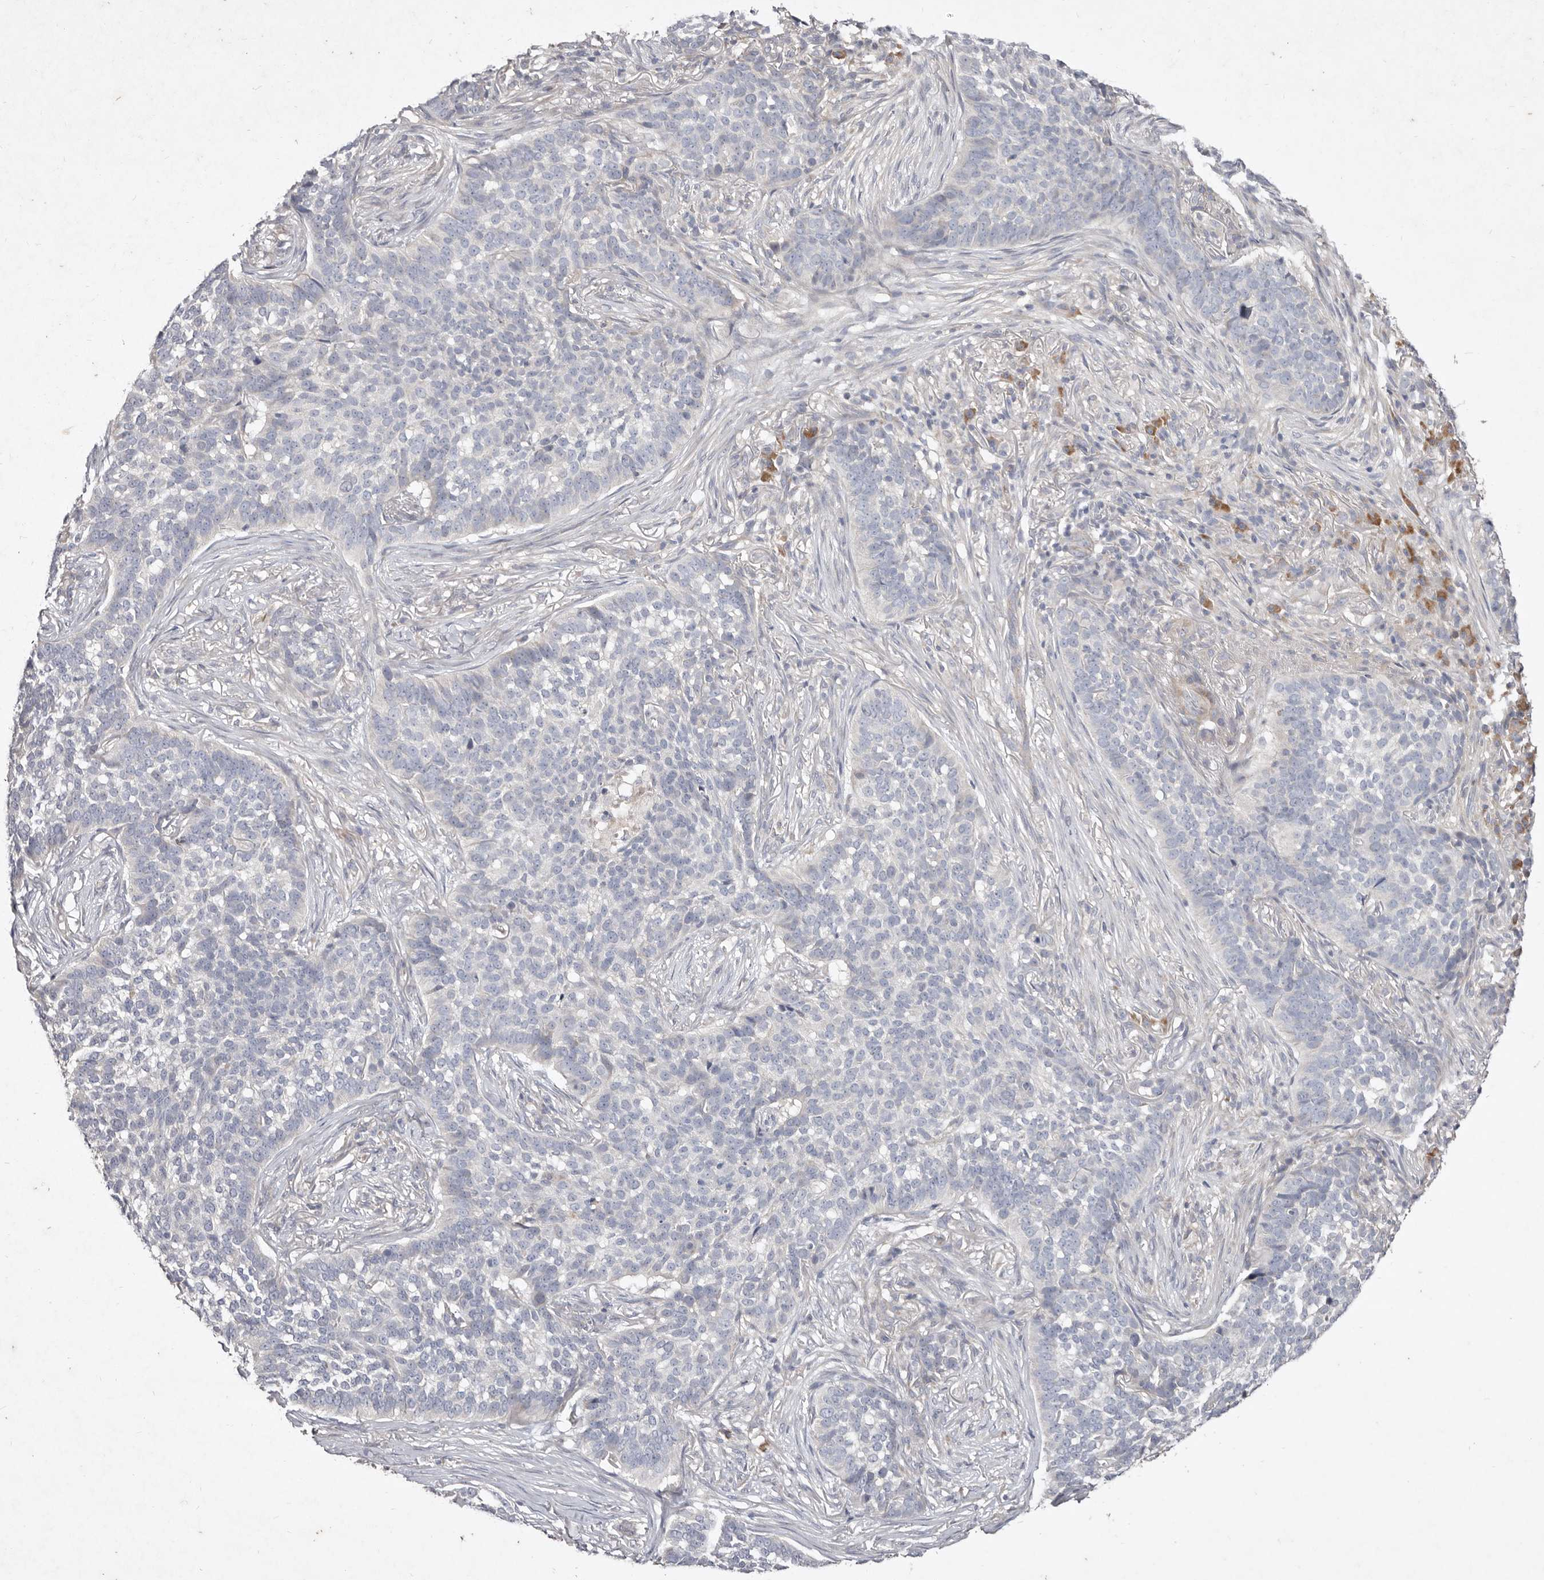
{"staining": {"intensity": "negative", "quantity": "none", "location": "none"}, "tissue": "skin cancer", "cell_type": "Tumor cells", "image_type": "cancer", "snomed": [{"axis": "morphology", "description": "Basal cell carcinoma"}, {"axis": "topography", "description": "Skin"}], "caption": "DAB (3,3'-diaminobenzidine) immunohistochemical staining of human skin cancer (basal cell carcinoma) demonstrates no significant positivity in tumor cells.", "gene": "SLC25A20", "patient": {"sex": "male", "age": 85}}